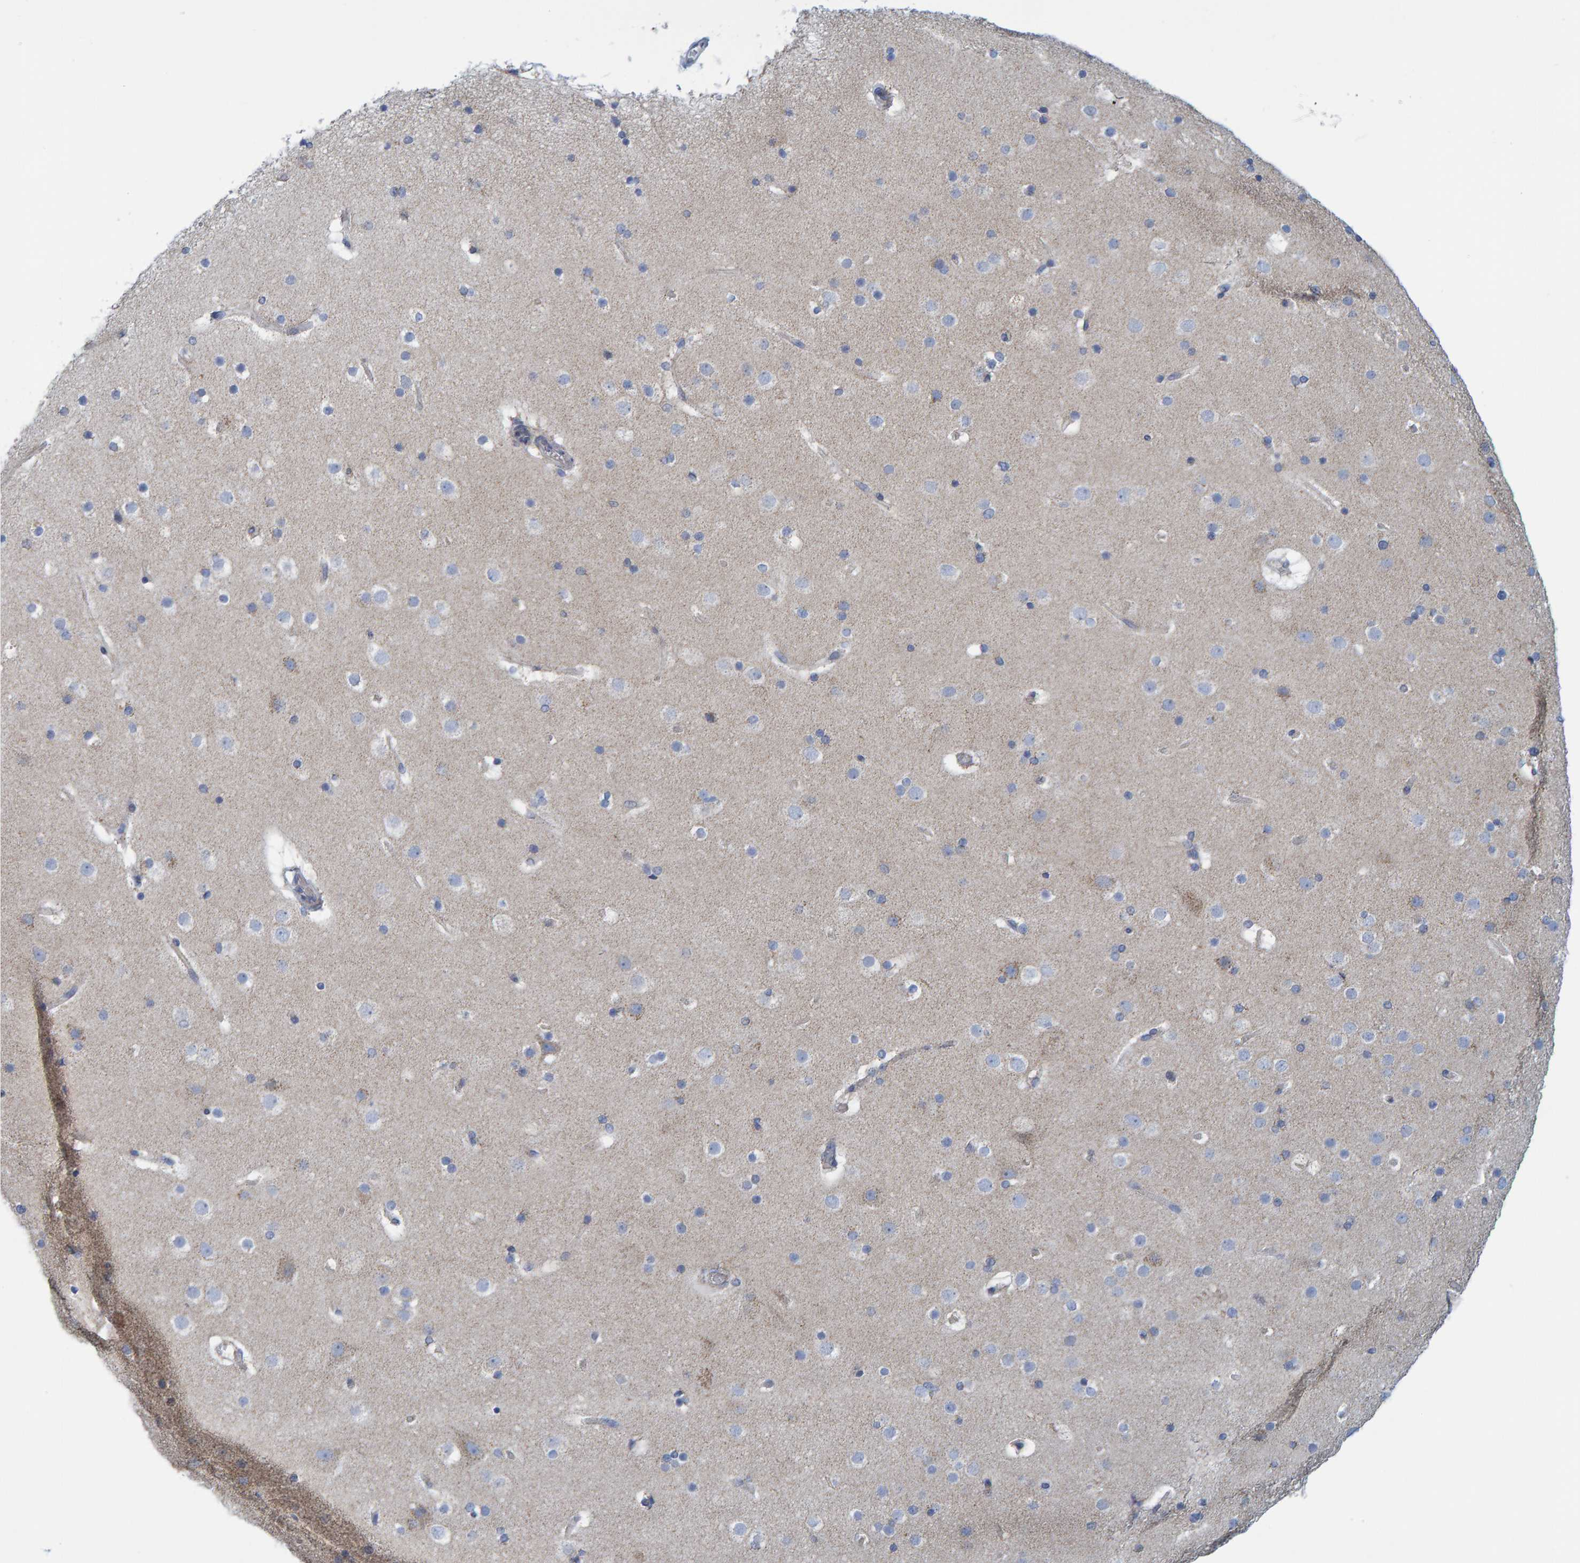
{"staining": {"intensity": "weak", "quantity": "25%-75%", "location": "cytoplasmic/membranous"}, "tissue": "cerebral cortex", "cell_type": "Endothelial cells", "image_type": "normal", "snomed": [{"axis": "morphology", "description": "Normal tissue, NOS"}, {"axis": "topography", "description": "Cerebral cortex"}], "caption": "Immunohistochemical staining of benign cerebral cortex reveals weak cytoplasmic/membranous protein expression in approximately 25%-75% of endothelial cells. The staining is performed using DAB (3,3'-diaminobenzidine) brown chromogen to label protein expression. The nuclei are counter-stained blue using hematoxylin.", "gene": "MRPS7", "patient": {"sex": "male", "age": 57}}